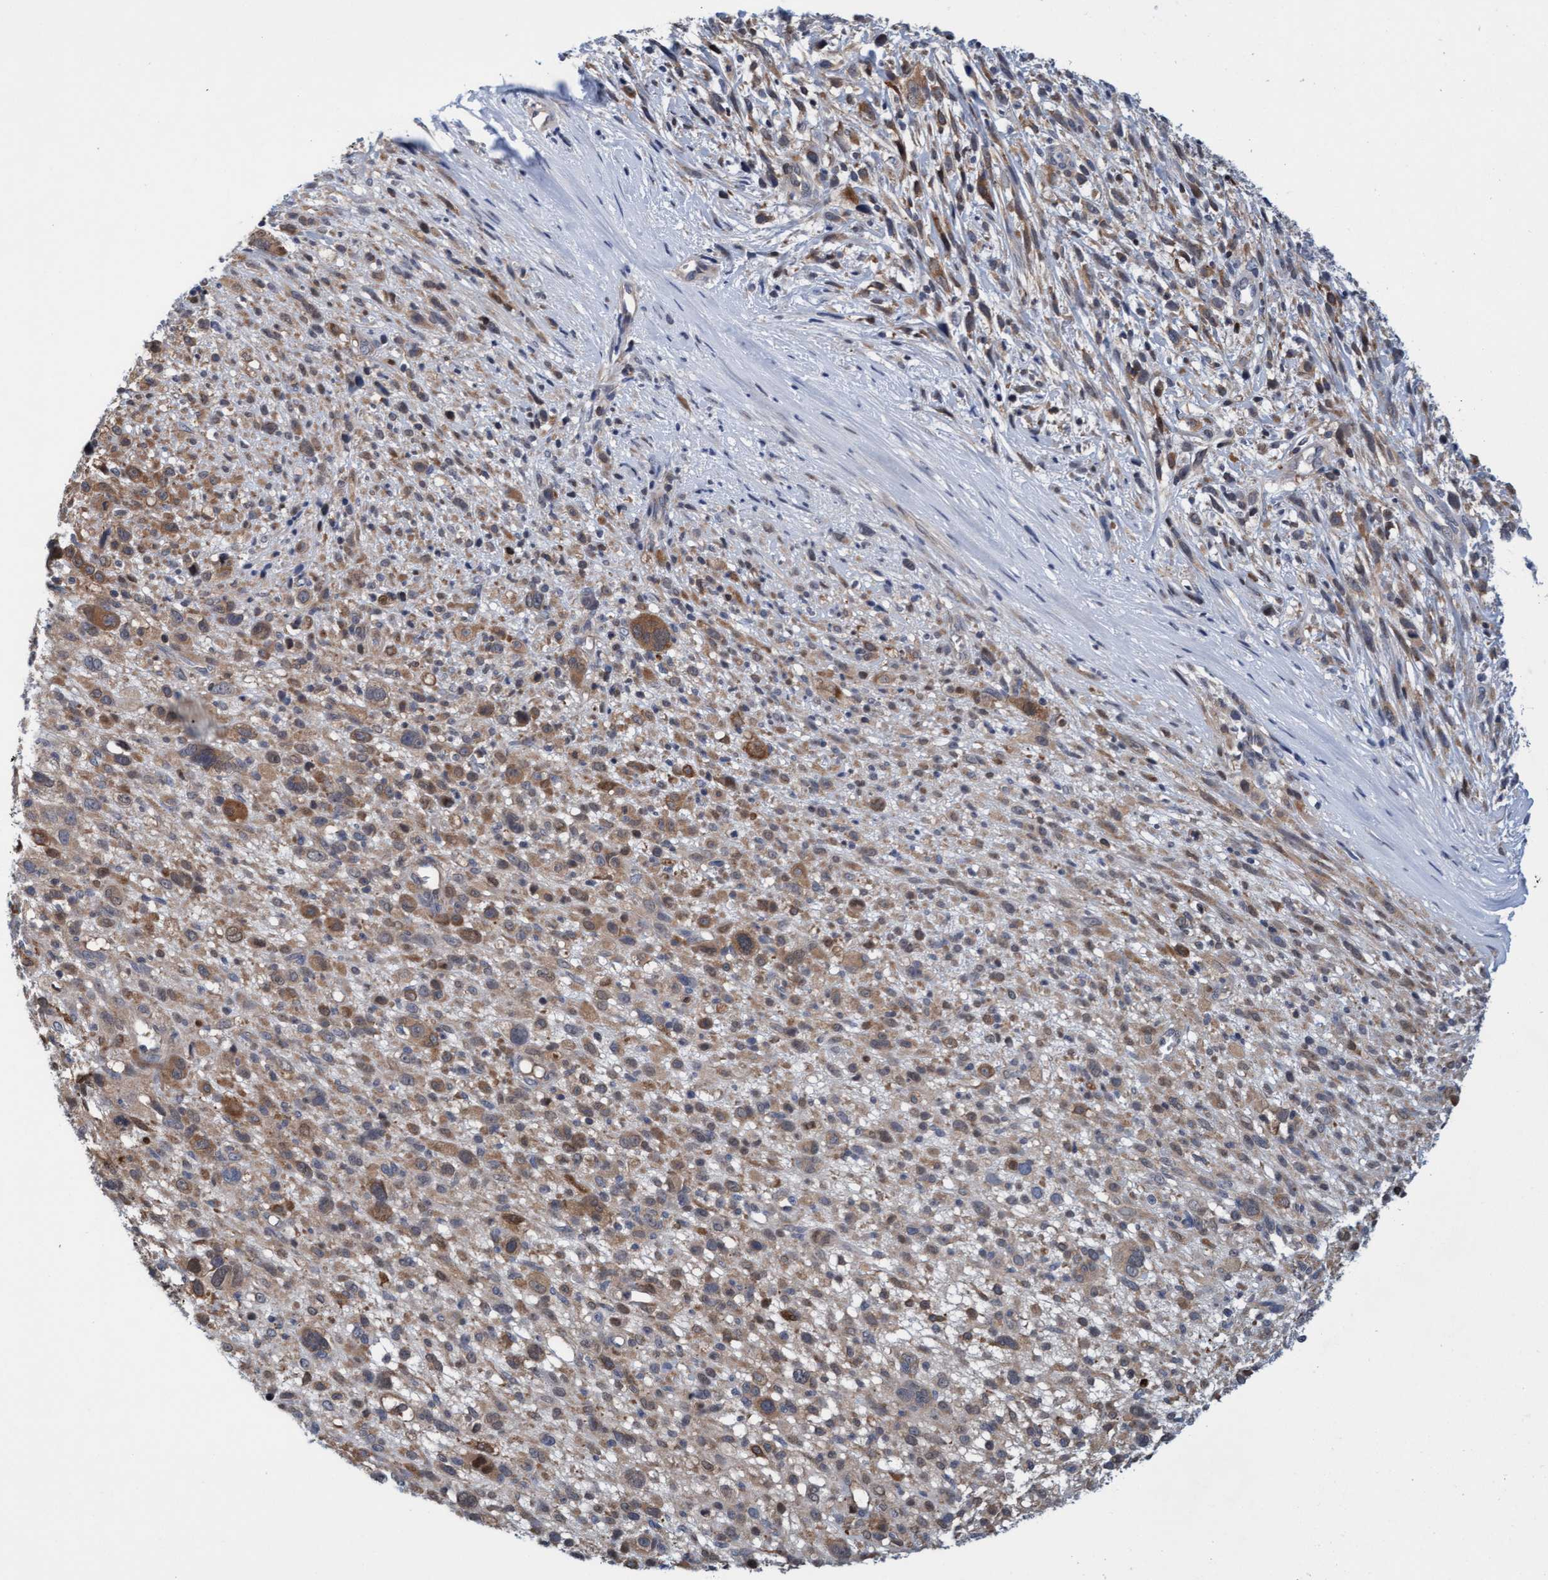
{"staining": {"intensity": "weak", "quantity": "25%-75%", "location": "cytoplasmic/membranous"}, "tissue": "melanoma", "cell_type": "Tumor cells", "image_type": "cancer", "snomed": [{"axis": "morphology", "description": "Malignant melanoma, NOS"}, {"axis": "topography", "description": "Skin"}], "caption": "Protein expression analysis of human melanoma reveals weak cytoplasmic/membranous expression in approximately 25%-75% of tumor cells.", "gene": "KLHL25", "patient": {"sex": "female", "age": 55}}